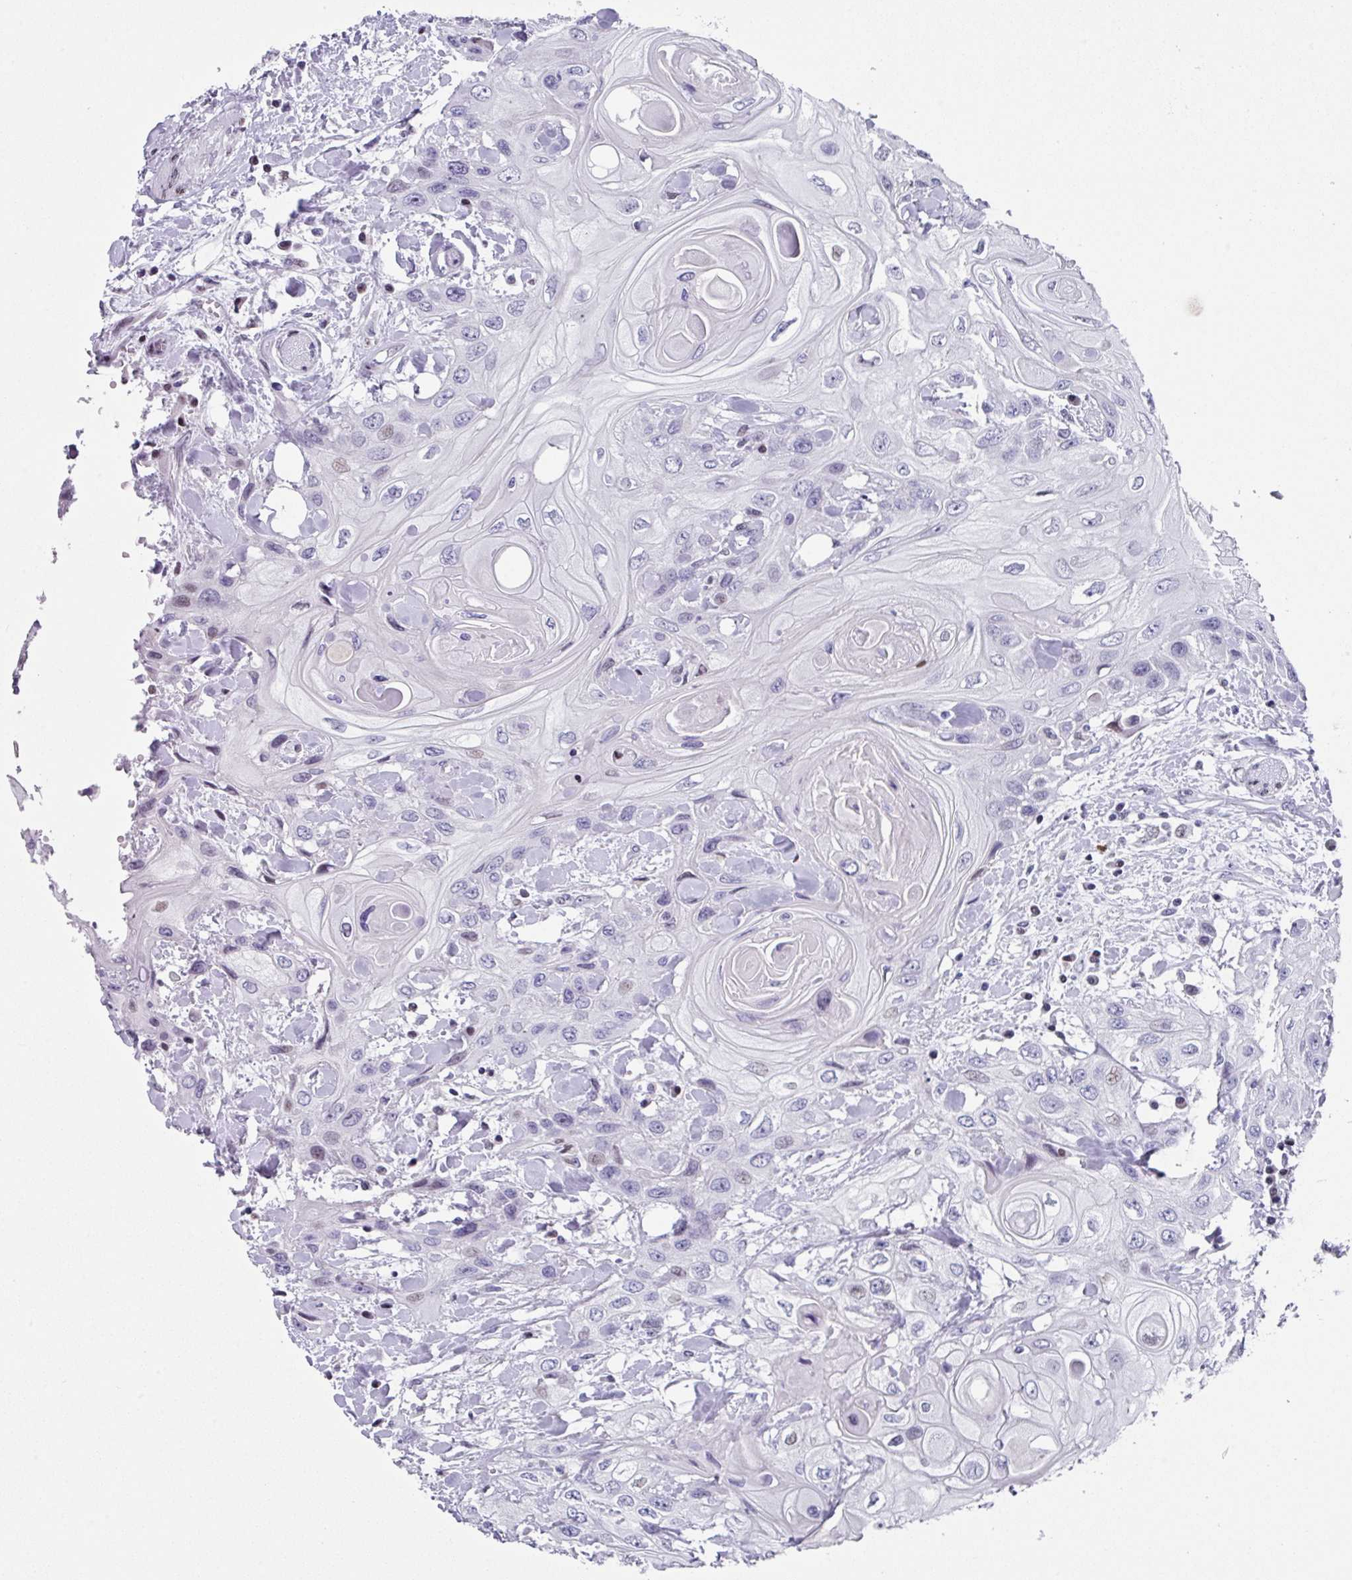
{"staining": {"intensity": "negative", "quantity": "none", "location": "none"}, "tissue": "head and neck cancer", "cell_type": "Tumor cells", "image_type": "cancer", "snomed": [{"axis": "morphology", "description": "Squamous cell carcinoma, NOS"}, {"axis": "topography", "description": "Head-Neck"}], "caption": "Micrograph shows no protein staining in tumor cells of head and neck cancer tissue.", "gene": "TCF3", "patient": {"sex": "female", "age": 43}}